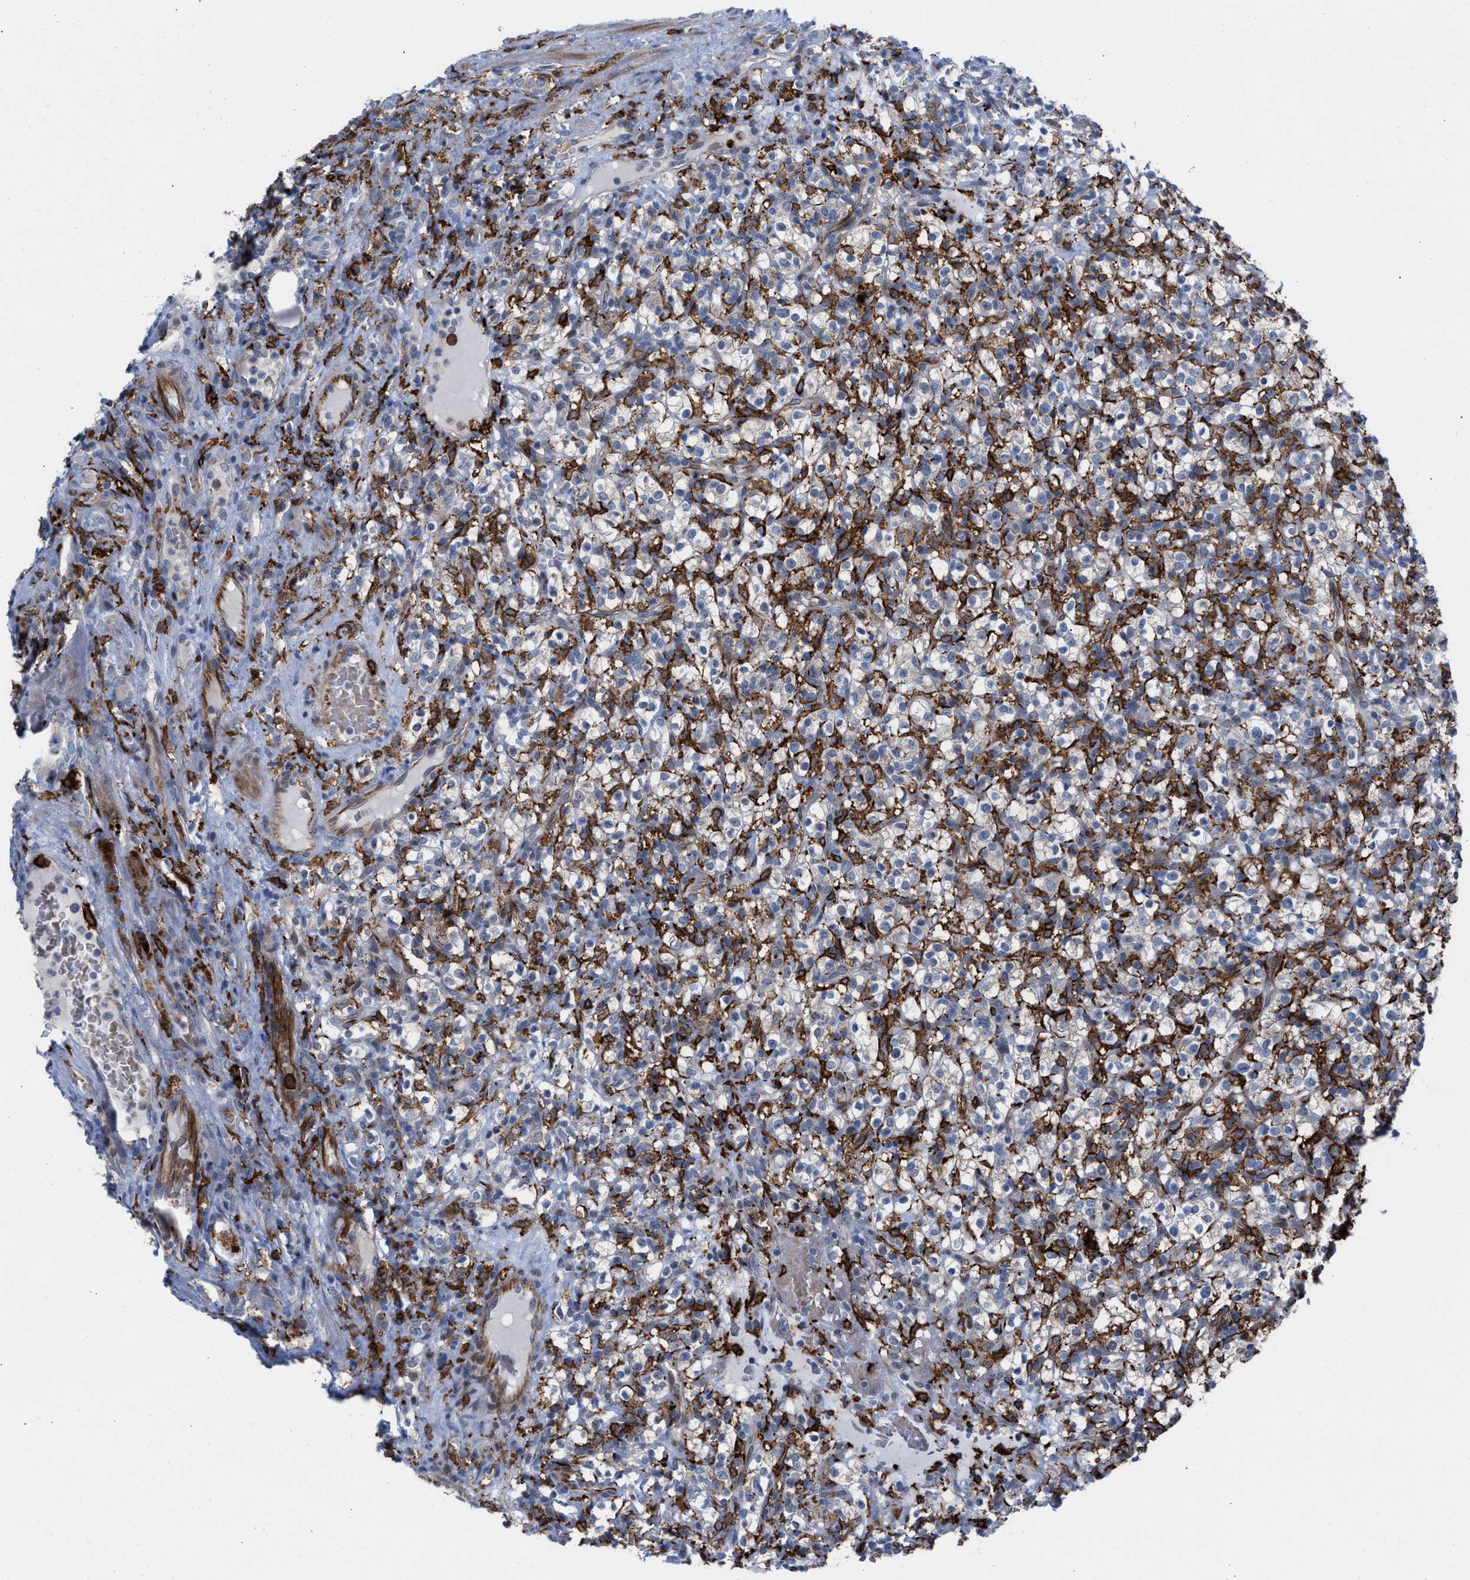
{"staining": {"intensity": "negative", "quantity": "none", "location": "none"}, "tissue": "renal cancer", "cell_type": "Tumor cells", "image_type": "cancer", "snomed": [{"axis": "morphology", "description": "Normal tissue, NOS"}, {"axis": "morphology", "description": "Adenocarcinoma, NOS"}, {"axis": "topography", "description": "Kidney"}], "caption": "Renal cancer (adenocarcinoma) stained for a protein using immunohistochemistry reveals no expression tumor cells.", "gene": "SLC47A1", "patient": {"sex": "female", "age": 72}}